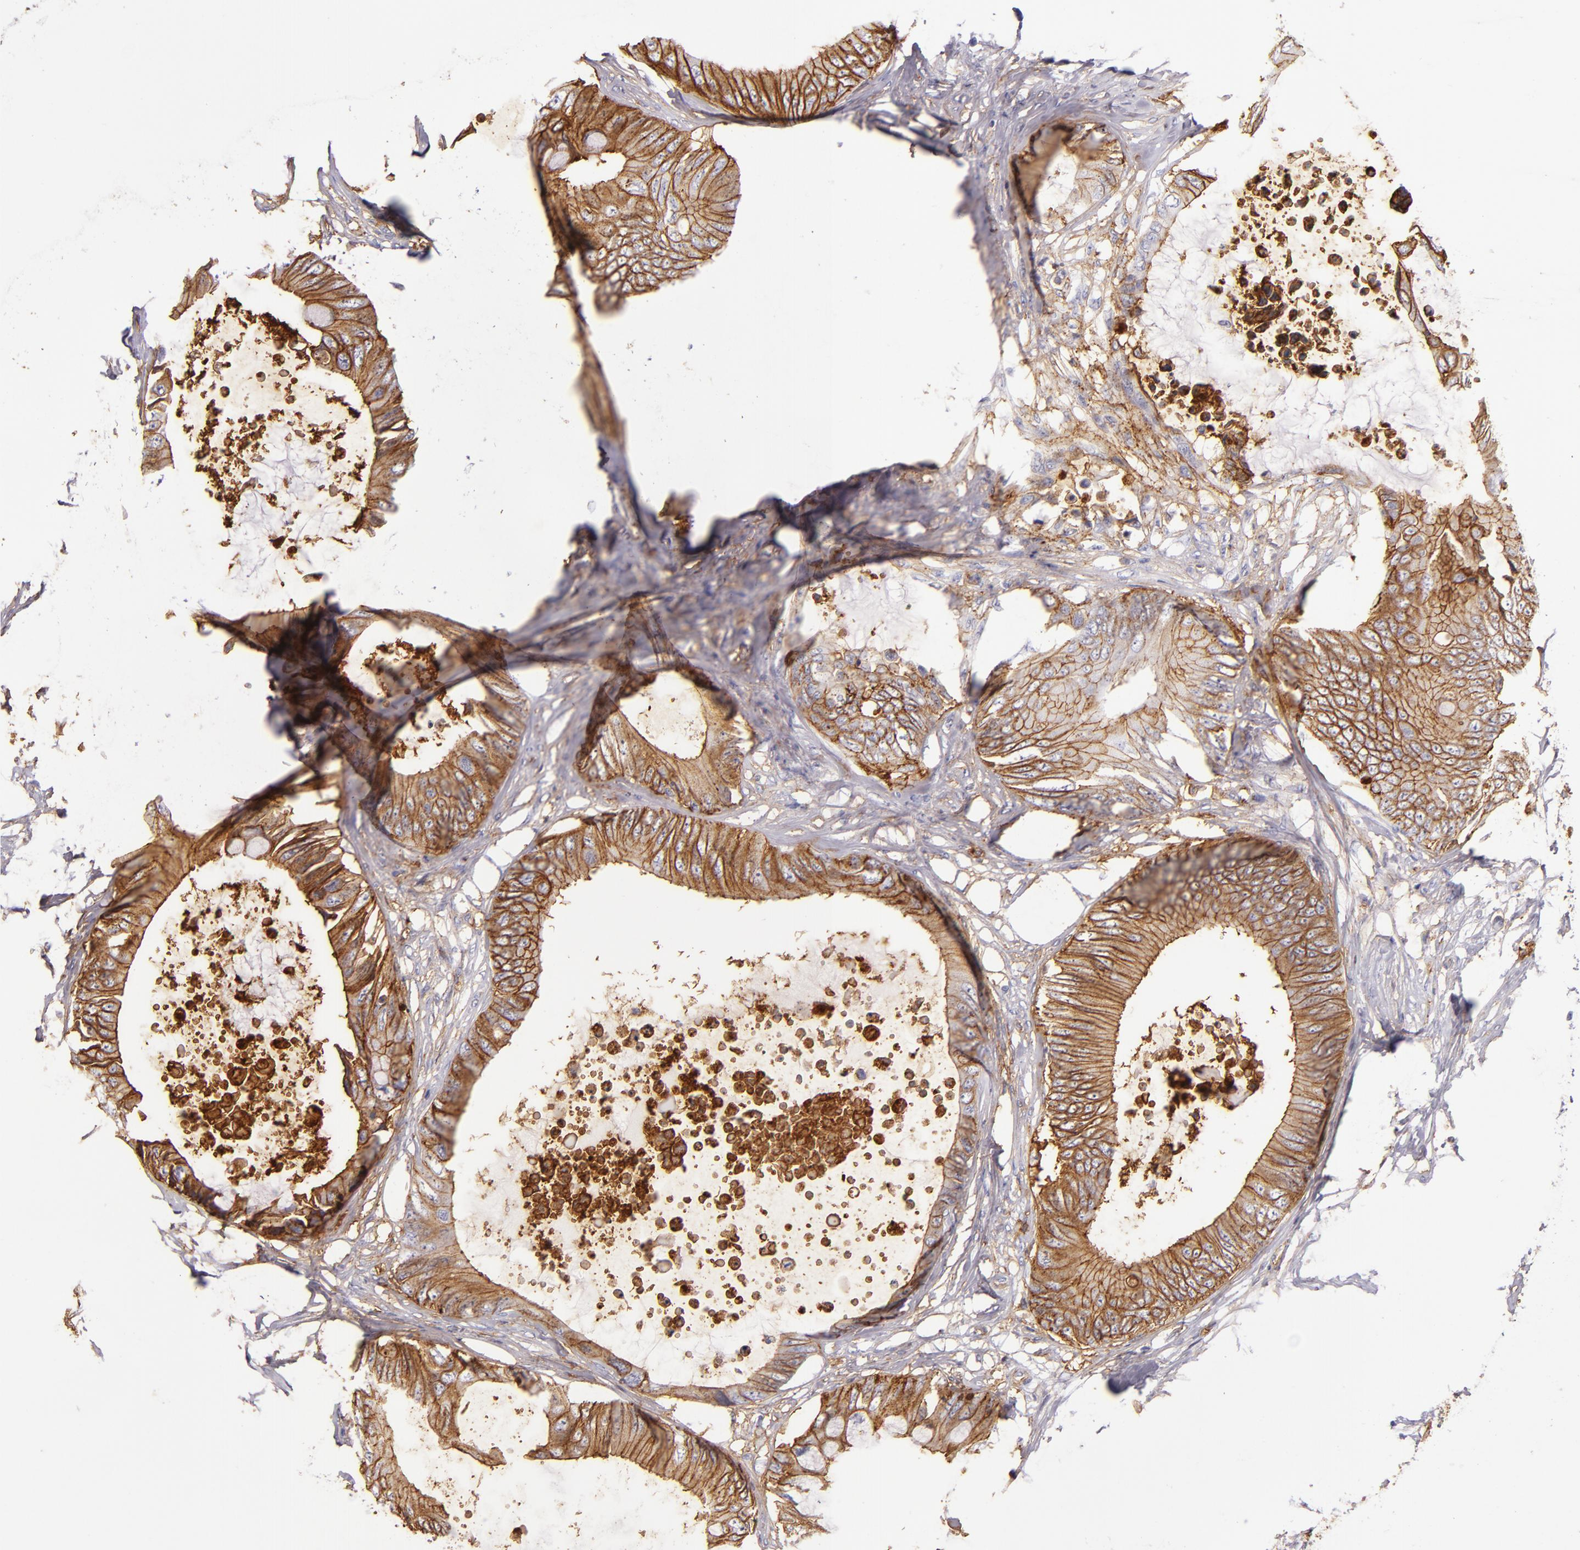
{"staining": {"intensity": "strong", "quantity": ">75%", "location": "cytoplasmic/membranous"}, "tissue": "colorectal cancer", "cell_type": "Tumor cells", "image_type": "cancer", "snomed": [{"axis": "morphology", "description": "Normal tissue, NOS"}, {"axis": "morphology", "description": "Adenocarcinoma, NOS"}, {"axis": "topography", "description": "Rectum"}, {"axis": "topography", "description": "Peripheral nerve tissue"}], "caption": "The immunohistochemical stain labels strong cytoplasmic/membranous positivity in tumor cells of colorectal cancer (adenocarcinoma) tissue.", "gene": "CD9", "patient": {"sex": "female", "age": 77}}